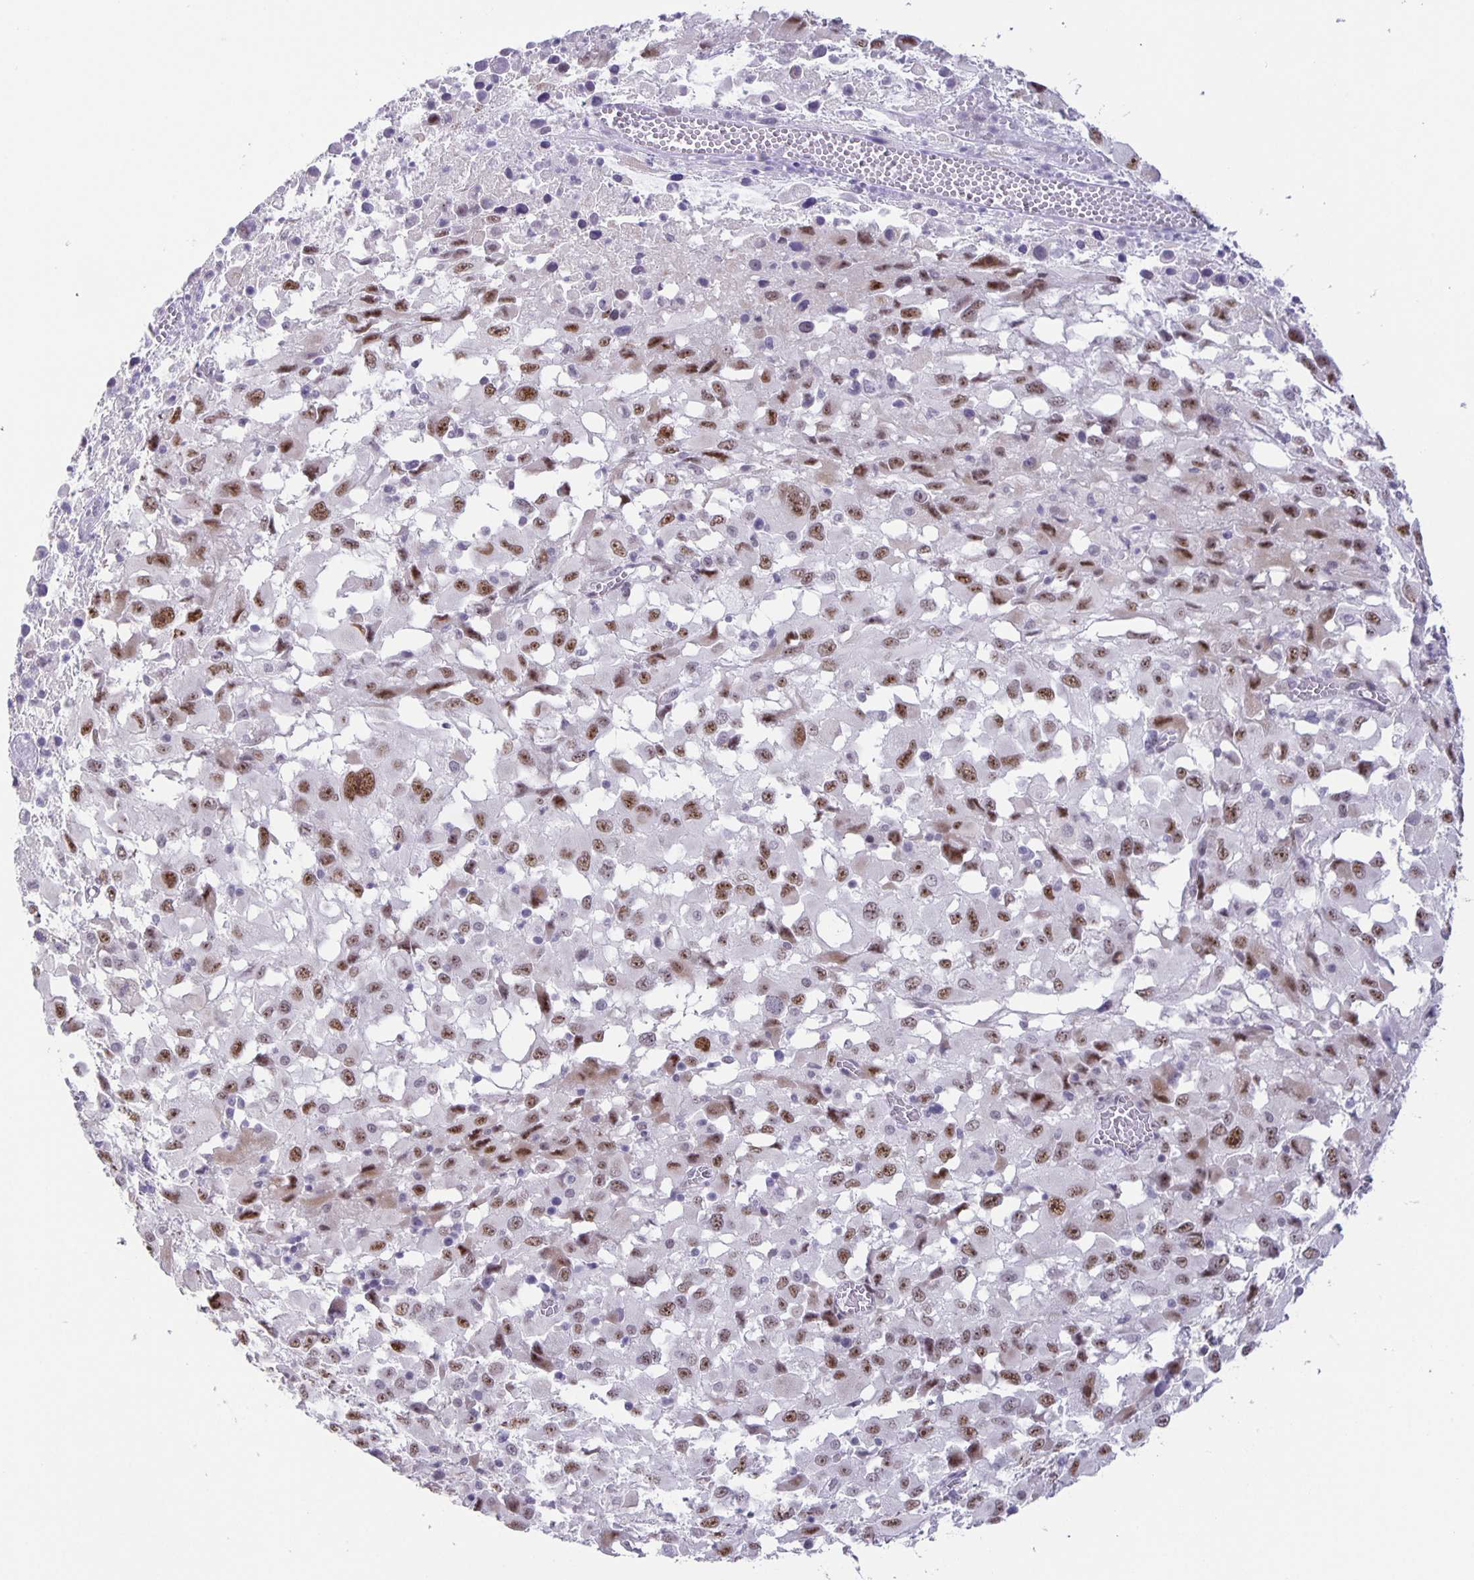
{"staining": {"intensity": "moderate", "quantity": ">75%", "location": "nuclear"}, "tissue": "melanoma", "cell_type": "Tumor cells", "image_type": "cancer", "snomed": [{"axis": "morphology", "description": "Malignant melanoma, Metastatic site"}, {"axis": "topography", "description": "Soft tissue"}], "caption": "Melanoma stained with a protein marker demonstrates moderate staining in tumor cells.", "gene": "PHRF1", "patient": {"sex": "male", "age": 50}}